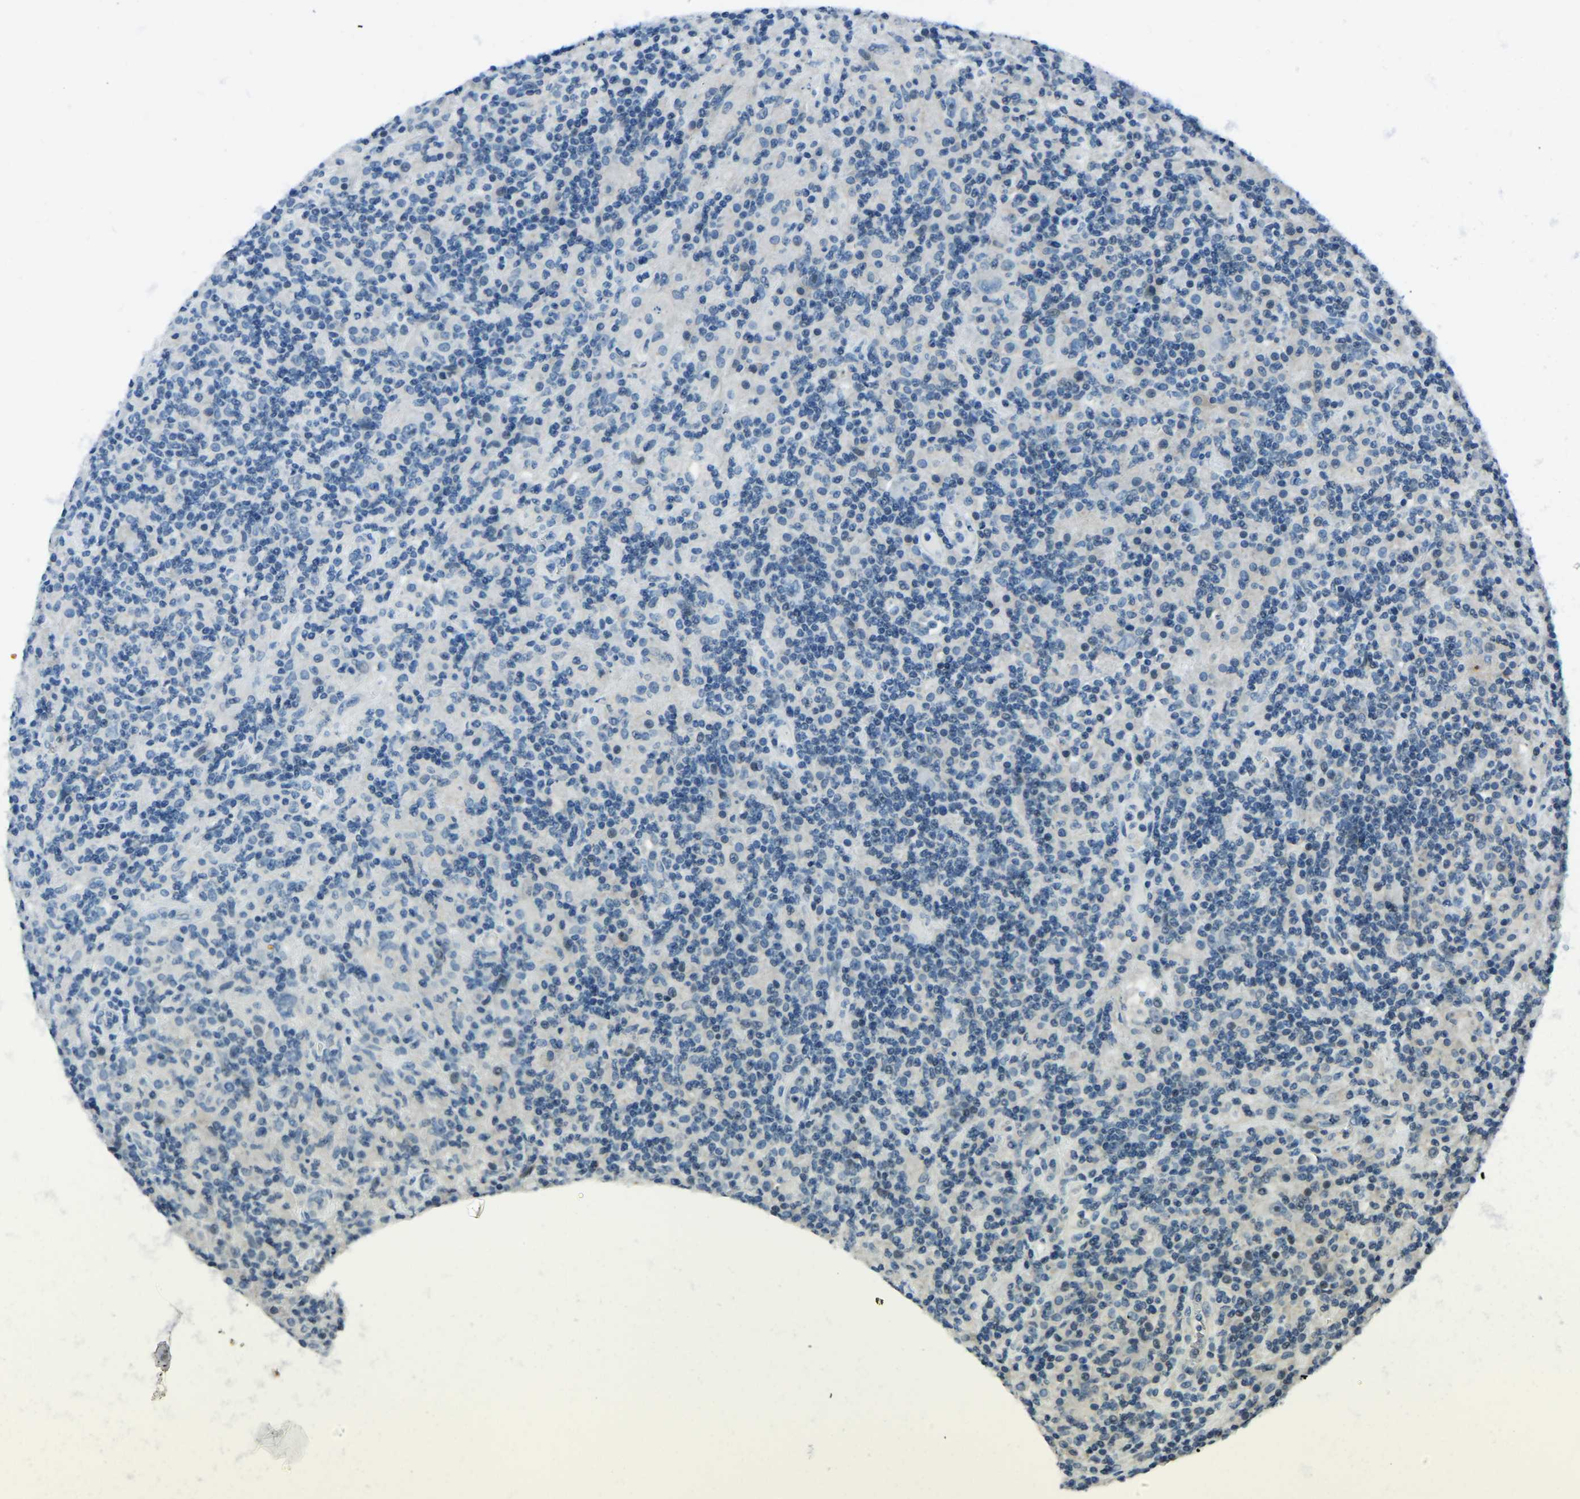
{"staining": {"intensity": "negative", "quantity": "none", "location": "none"}, "tissue": "lymphoma", "cell_type": "Tumor cells", "image_type": "cancer", "snomed": [{"axis": "morphology", "description": "Hodgkin's disease, NOS"}, {"axis": "topography", "description": "Lymph node"}], "caption": "Photomicrograph shows no significant protein expression in tumor cells of Hodgkin's disease.", "gene": "RRP1", "patient": {"sex": "male", "age": 70}}